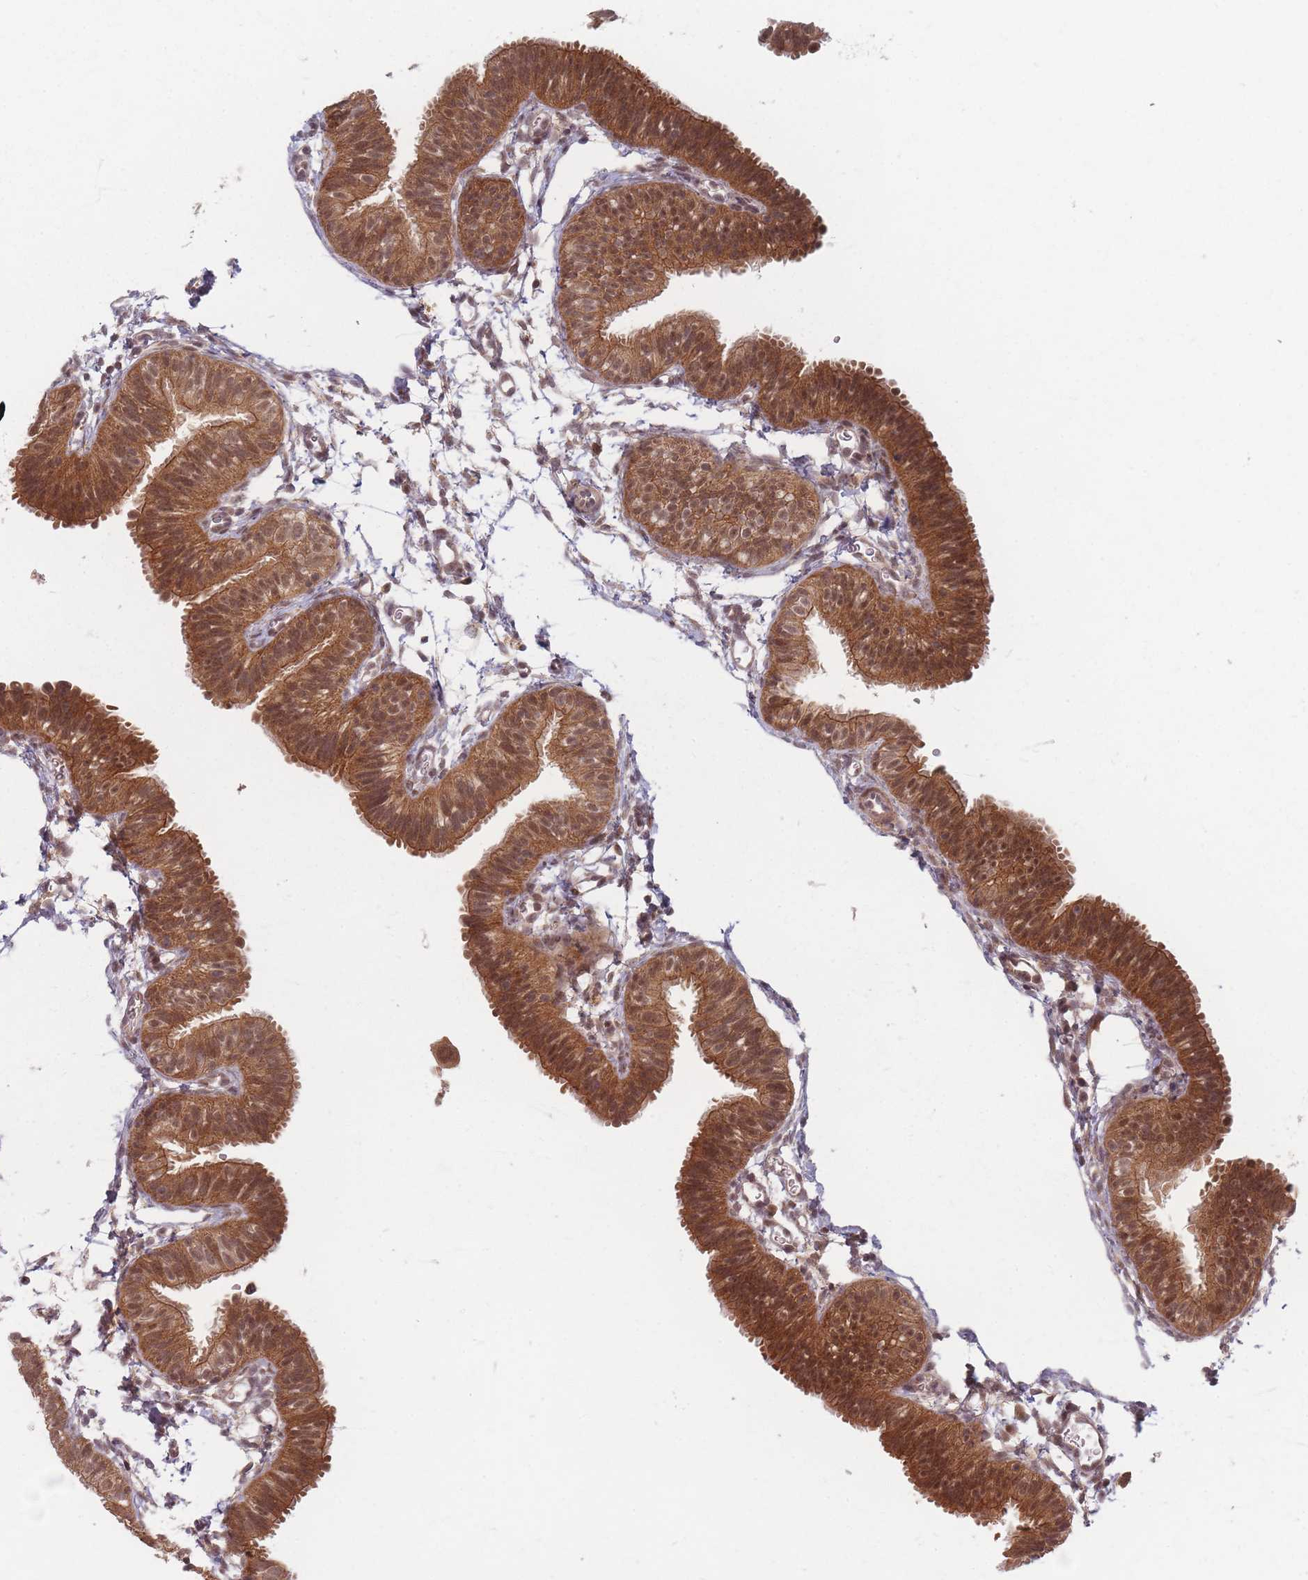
{"staining": {"intensity": "strong", "quantity": ">75%", "location": "cytoplasmic/membranous,nuclear"}, "tissue": "fallopian tube", "cell_type": "Glandular cells", "image_type": "normal", "snomed": [{"axis": "morphology", "description": "Normal tissue, NOS"}, {"axis": "topography", "description": "Fallopian tube"}], "caption": "Protein analysis of normal fallopian tube demonstrates strong cytoplasmic/membranous,nuclear staining in approximately >75% of glandular cells.", "gene": "RADX", "patient": {"sex": "female", "age": 35}}